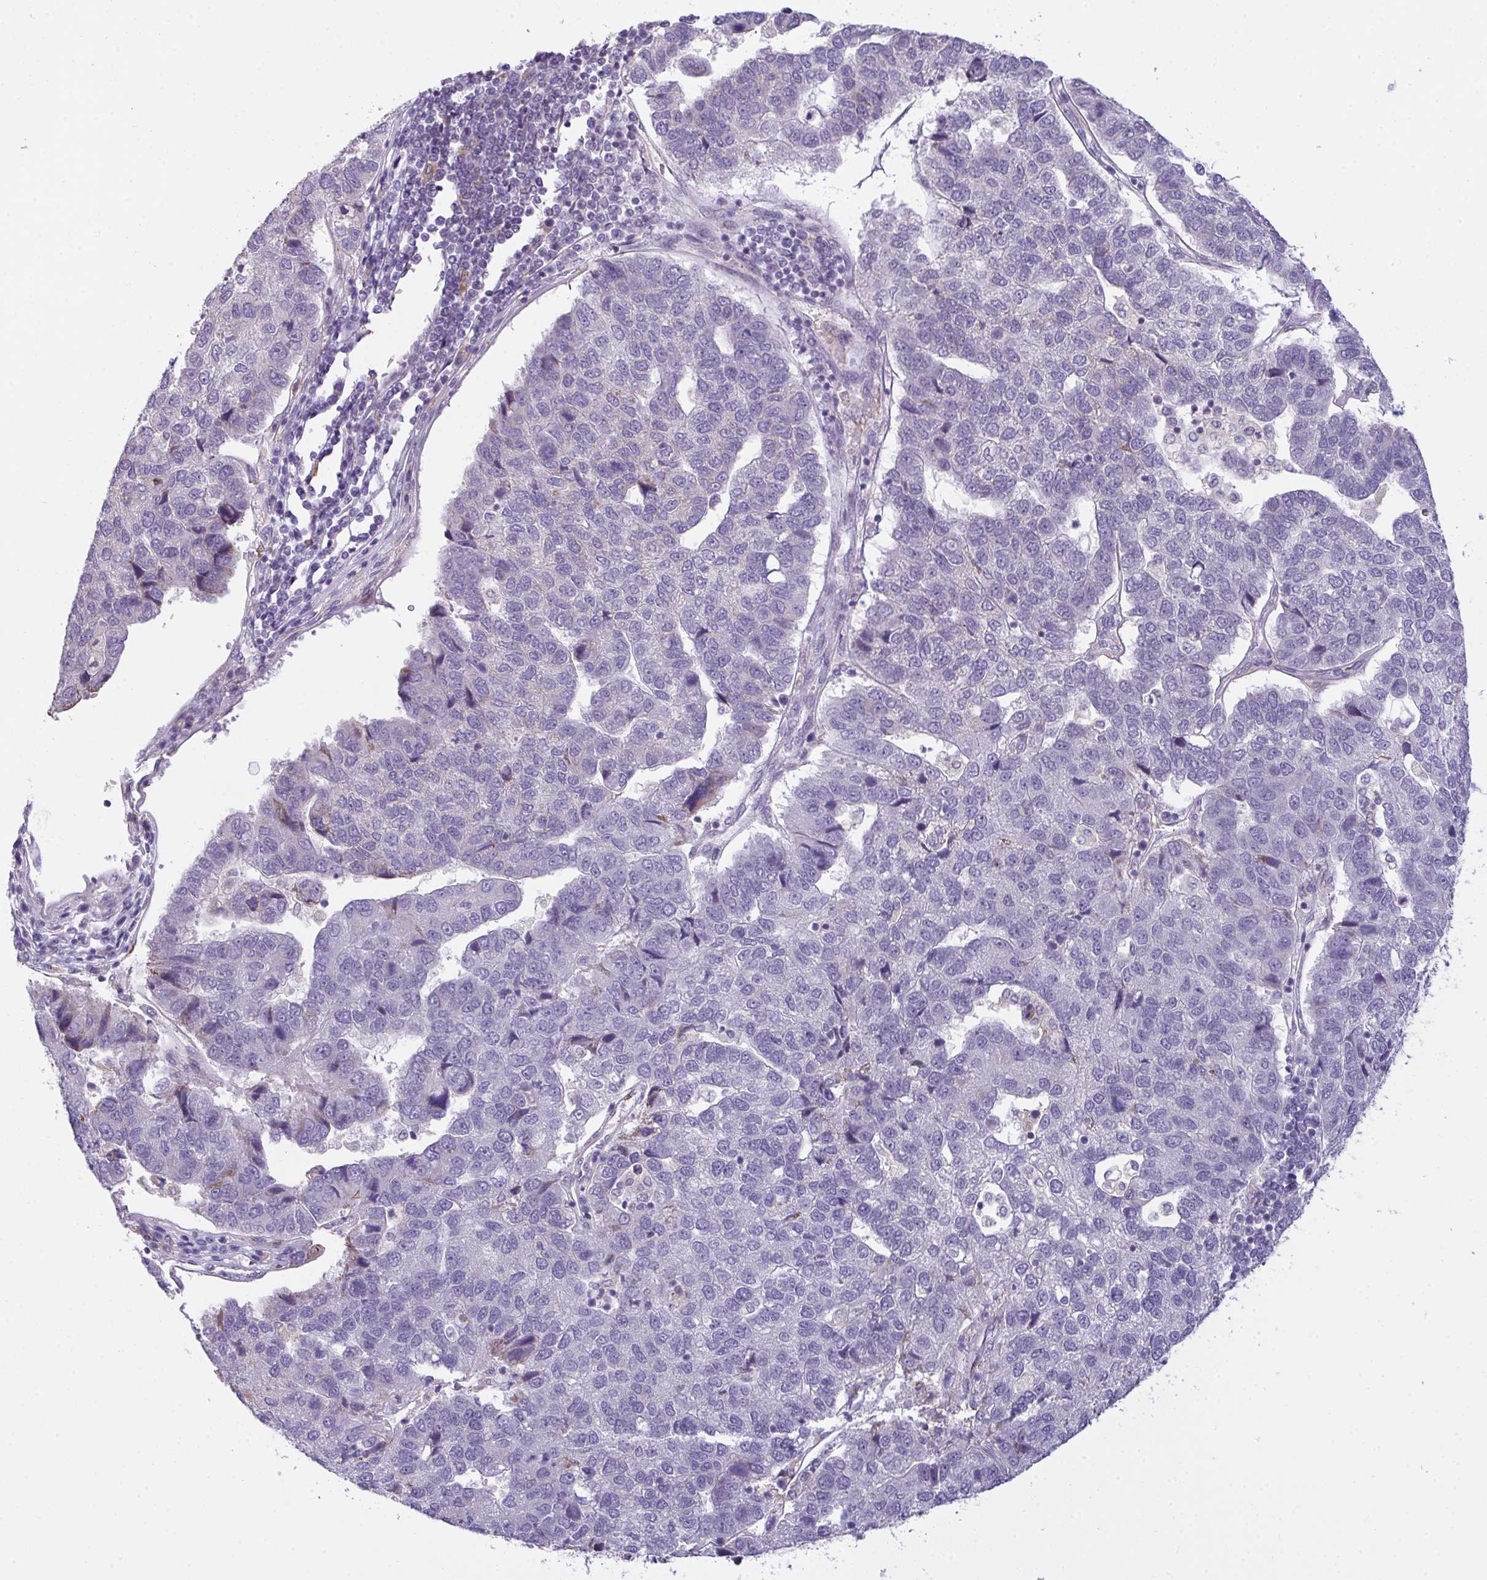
{"staining": {"intensity": "negative", "quantity": "none", "location": "none"}, "tissue": "pancreatic cancer", "cell_type": "Tumor cells", "image_type": "cancer", "snomed": [{"axis": "morphology", "description": "Adenocarcinoma, NOS"}, {"axis": "topography", "description": "Pancreas"}], "caption": "A high-resolution micrograph shows immunohistochemistry staining of adenocarcinoma (pancreatic), which exhibits no significant positivity in tumor cells.", "gene": "SEMA6B", "patient": {"sex": "female", "age": 61}}